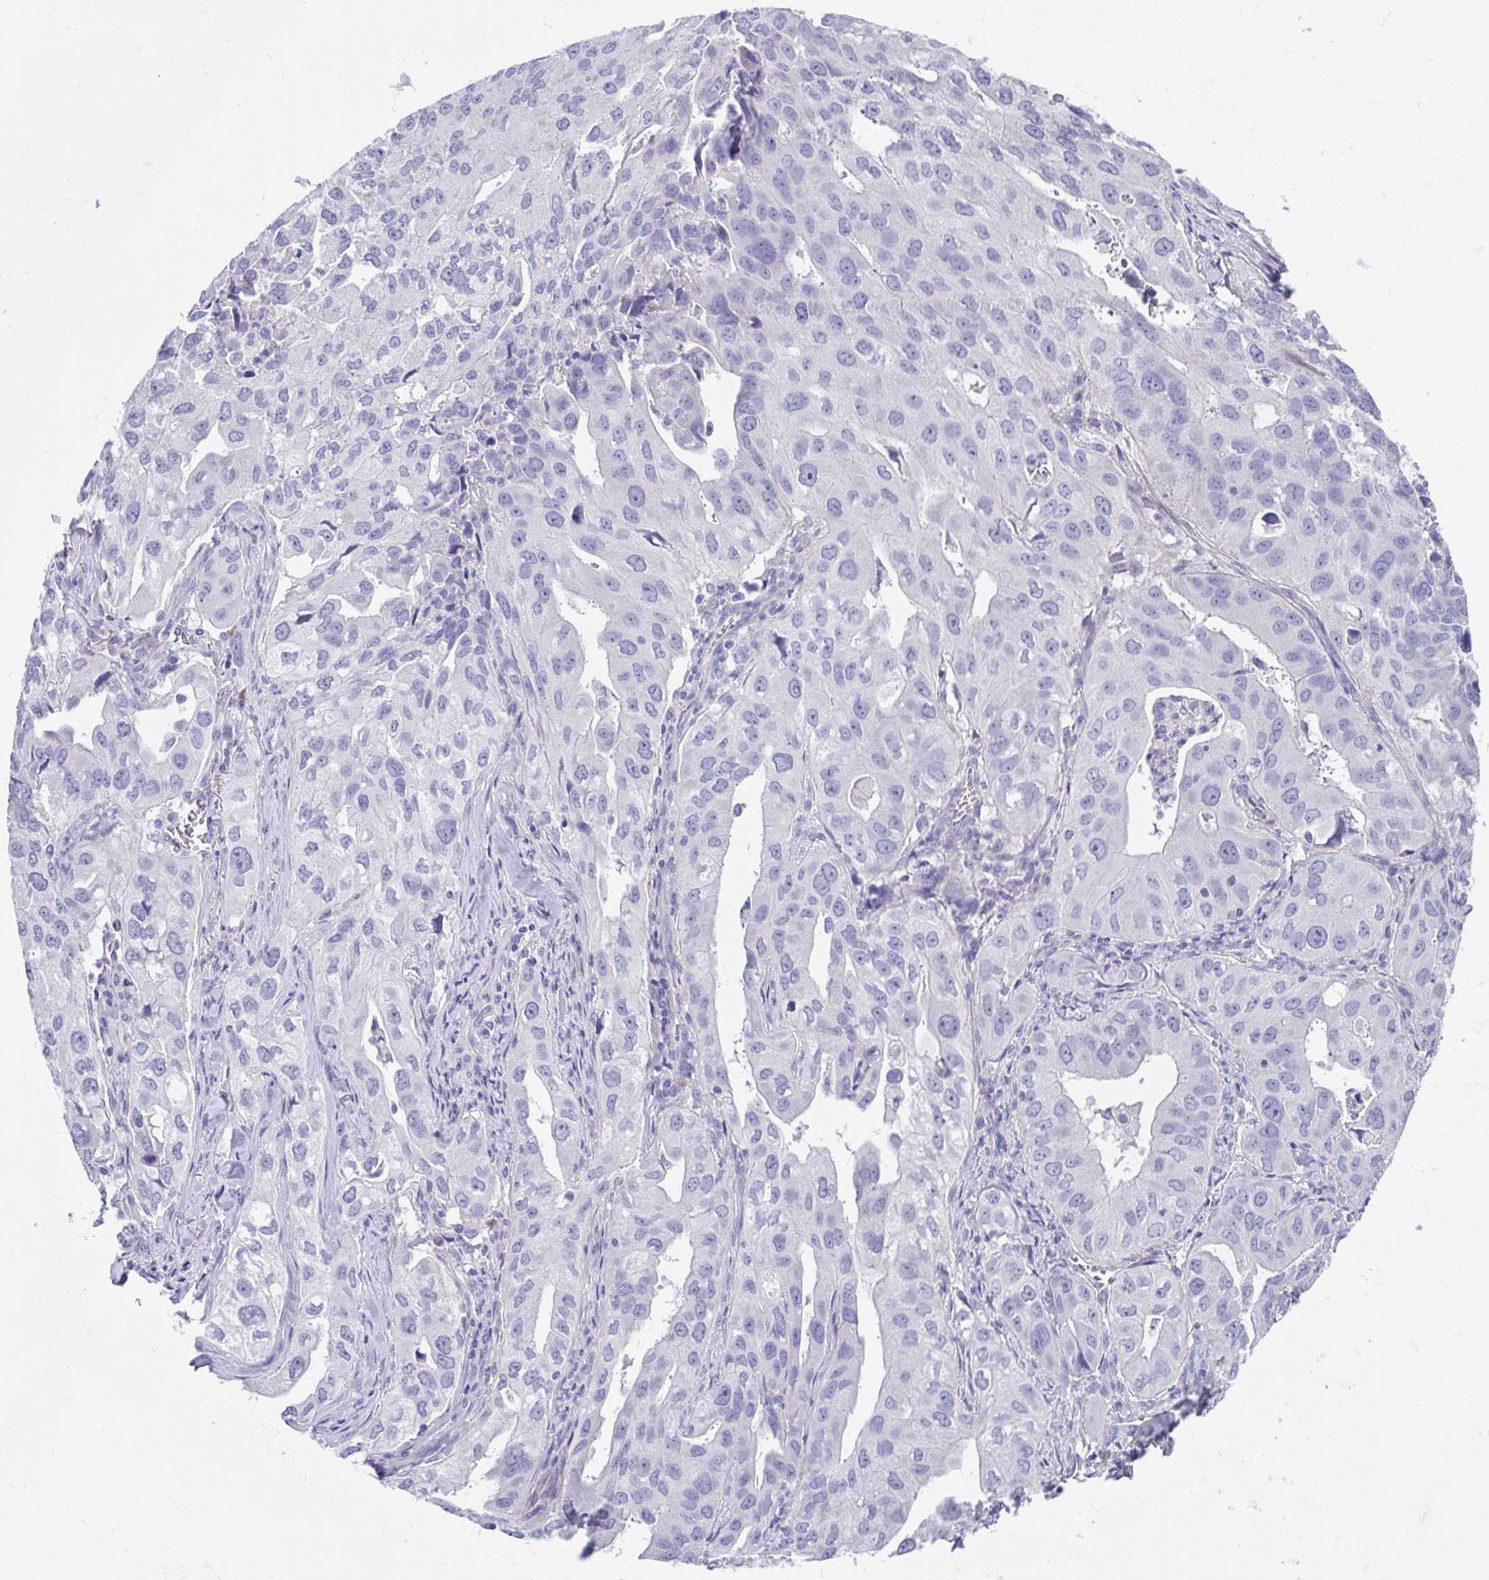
{"staining": {"intensity": "negative", "quantity": "none", "location": "none"}, "tissue": "lung cancer", "cell_type": "Tumor cells", "image_type": "cancer", "snomed": [{"axis": "morphology", "description": "Adenocarcinoma, NOS"}, {"axis": "topography", "description": "Lung"}], "caption": "High magnification brightfield microscopy of lung cancer (adenocarcinoma) stained with DAB (3,3'-diaminobenzidine) (brown) and counterstained with hematoxylin (blue): tumor cells show no significant positivity.", "gene": "CCSAP", "patient": {"sex": "male", "age": 48}}